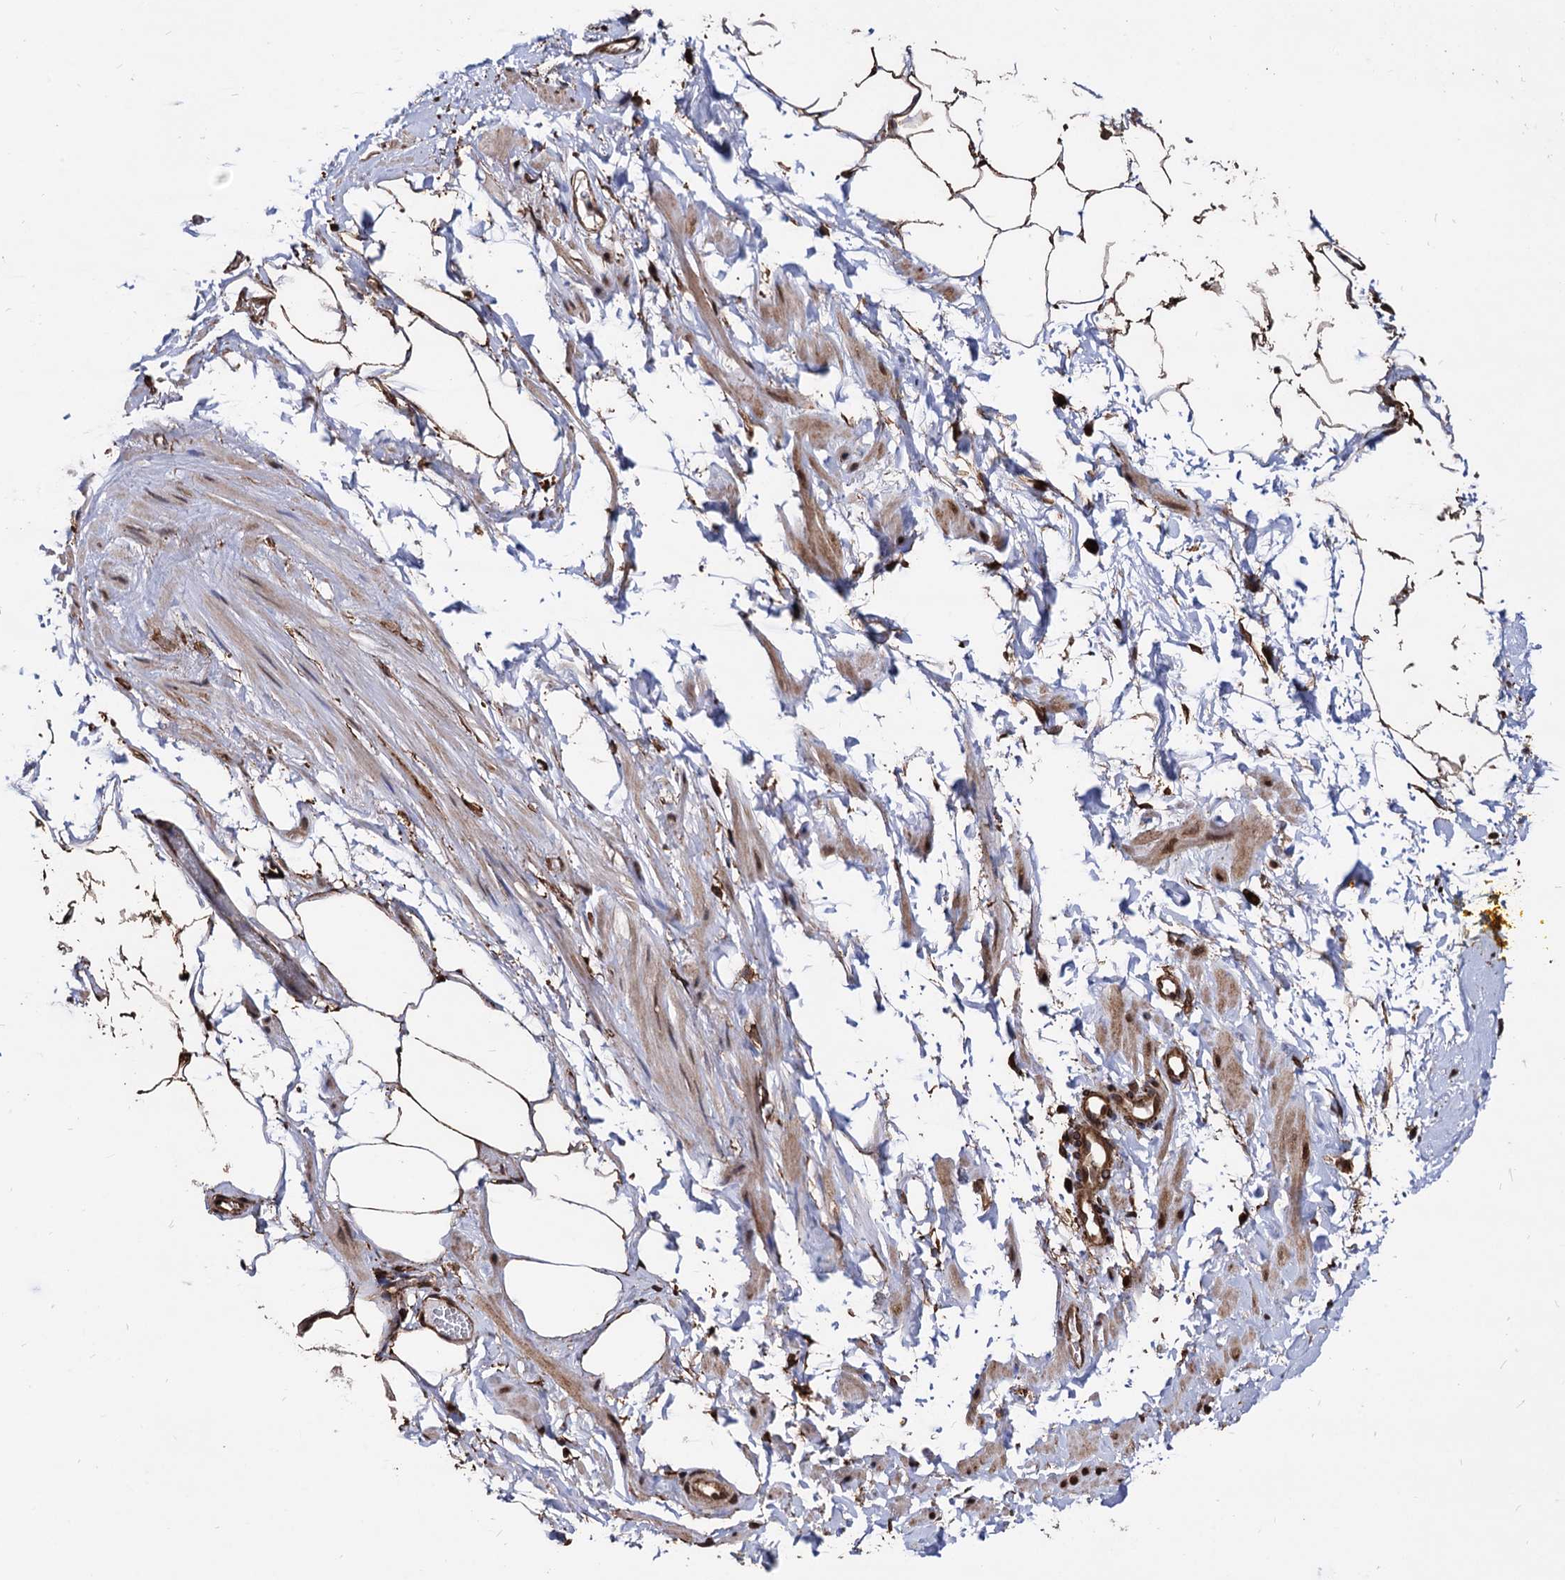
{"staining": {"intensity": "strong", "quantity": ">75%", "location": "cytoplasmic/membranous,nuclear"}, "tissue": "adipose tissue", "cell_type": "Adipocytes", "image_type": "normal", "snomed": [{"axis": "morphology", "description": "Normal tissue, NOS"}, {"axis": "morphology", "description": "Adenocarcinoma, Low grade"}, {"axis": "topography", "description": "Prostate"}, {"axis": "topography", "description": "Peripheral nerve tissue"}], "caption": "A micrograph showing strong cytoplasmic/membranous,nuclear positivity in approximately >75% of adipocytes in normal adipose tissue, as visualized by brown immunohistochemical staining.", "gene": "ANKRD12", "patient": {"sex": "male", "age": 63}}